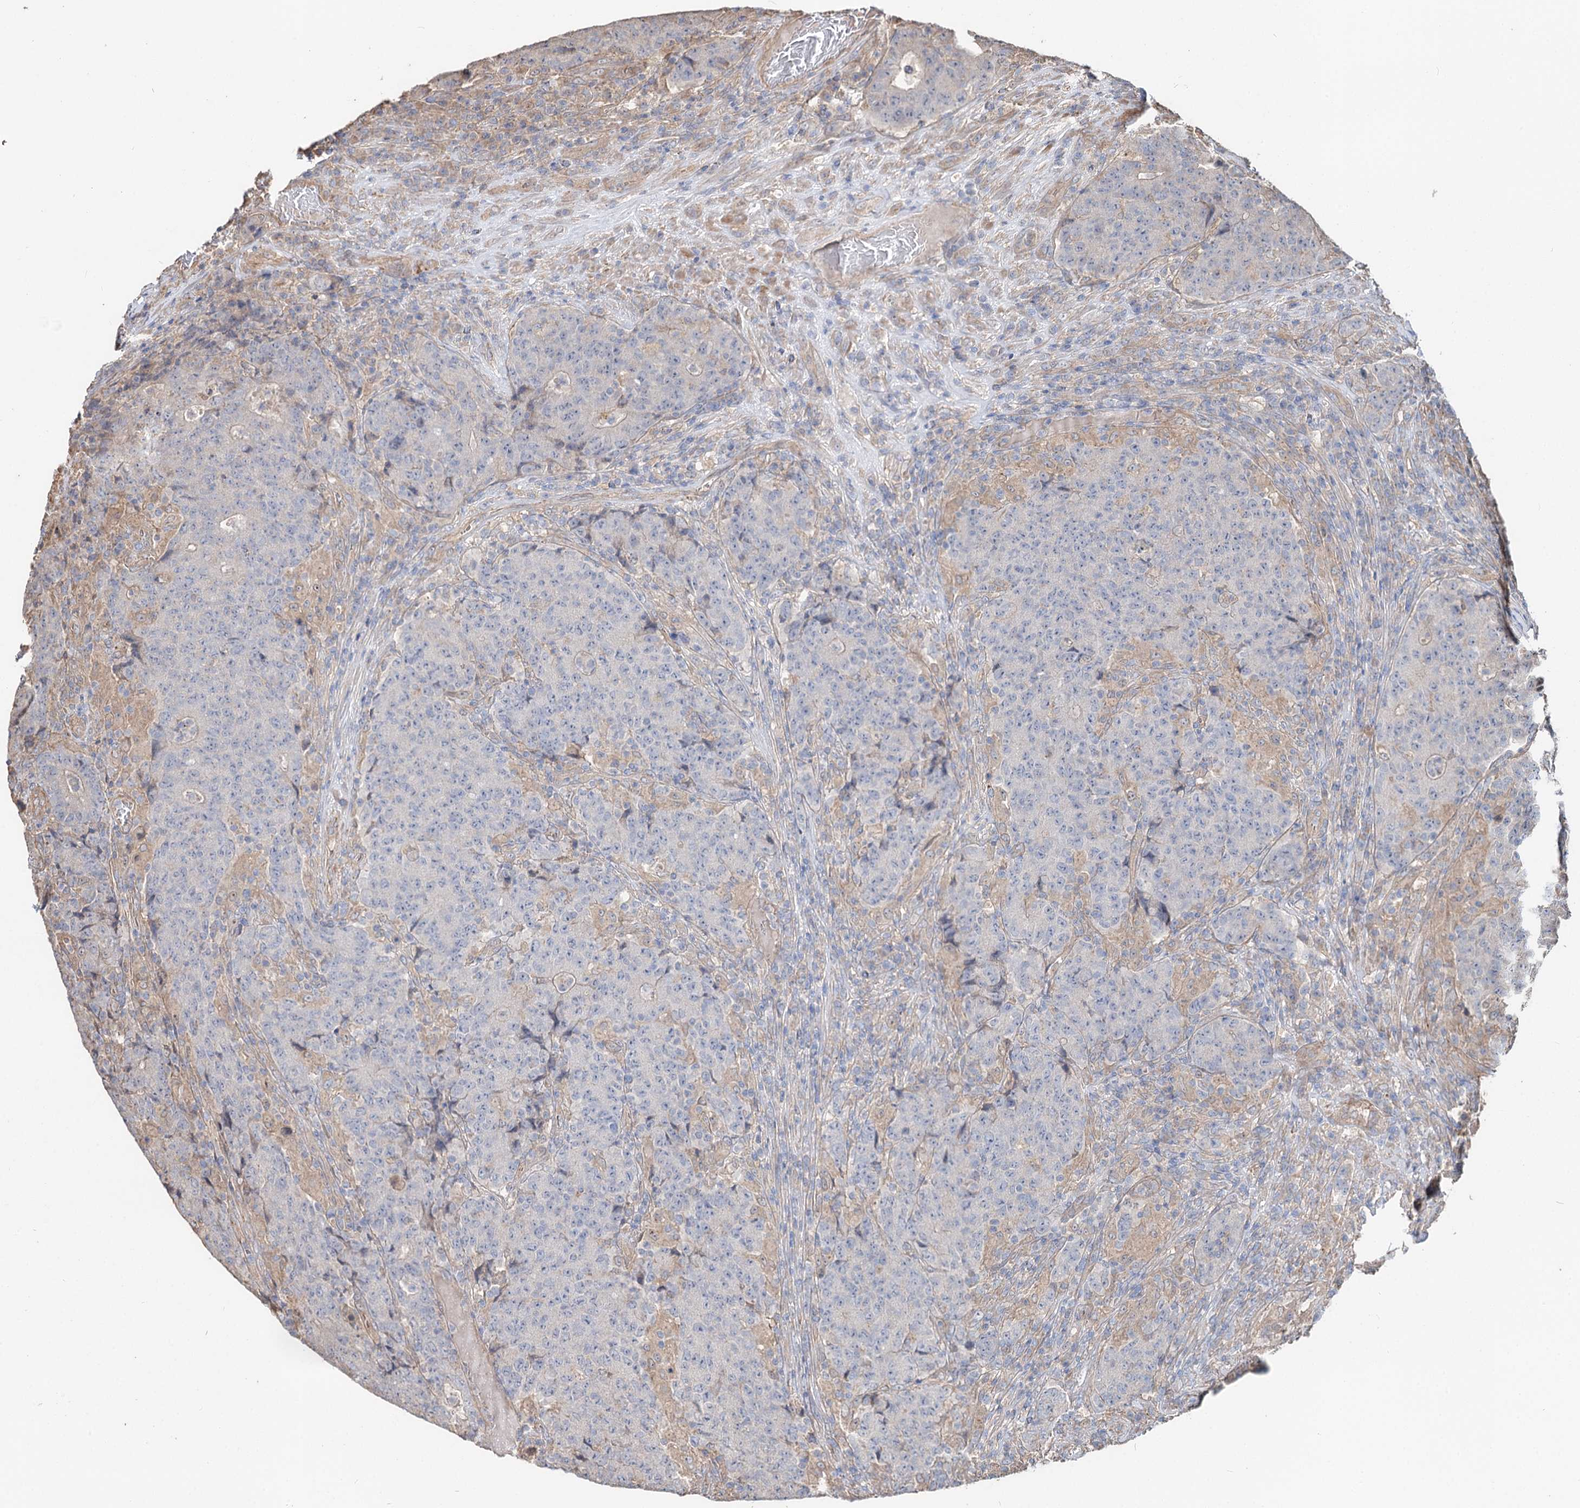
{"staining": {"intensity": "negative", "quantity": "none", "location": "none"}, "tissue": "colorectal cancer", "cell_type": "Tumor cells", "image_type": "cancer", "snomed": [{"axis": "morphology", "description": "Adenocarcinoma, NOS"}, {"axis": "topography", "description": "Colon"}], "caption": "A high-resolution histopathology image shows IHC staining of colorectal cancer (adenocarcinoma), which demonstrates no significant expression in tumor cells.", "gene": "SPART", "patient": {"sex": "female", "age": 75}}